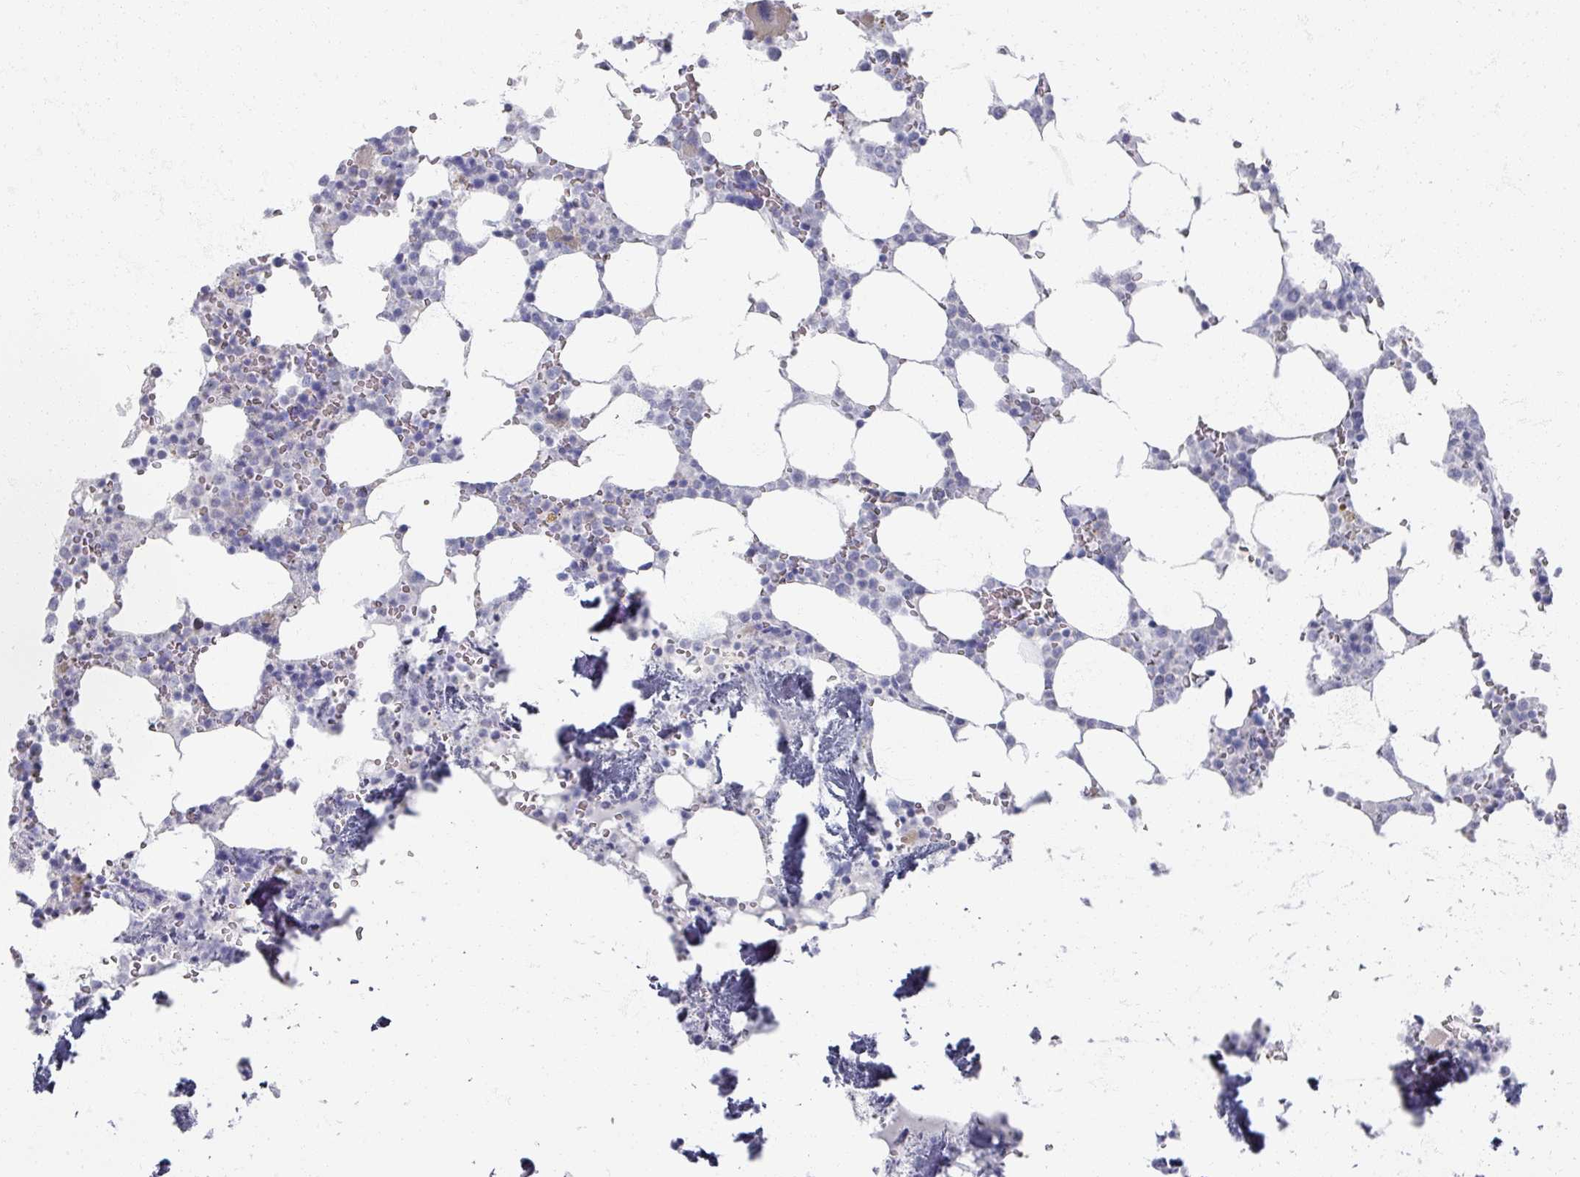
{"staining": {"intensity": "negative", "quantity": "none", "location": "none"}, "tissue": "bone marrow", "cell_type": "Hematopoietic cells", "image_type": "normal", "snomed": [{"axis": "morphology", "description": "Normal tissue, NOS"}, {"axis": "topography", "description": "Bone marrow"}], "caption": "DAB (3,3'-diaminobenzidine) immunohistochemical staining of normal human bone marrow reveals no significant expression in hematopoietic cells.", "gene": "OMG", "patient": {"sex": "male", "age": 64}}